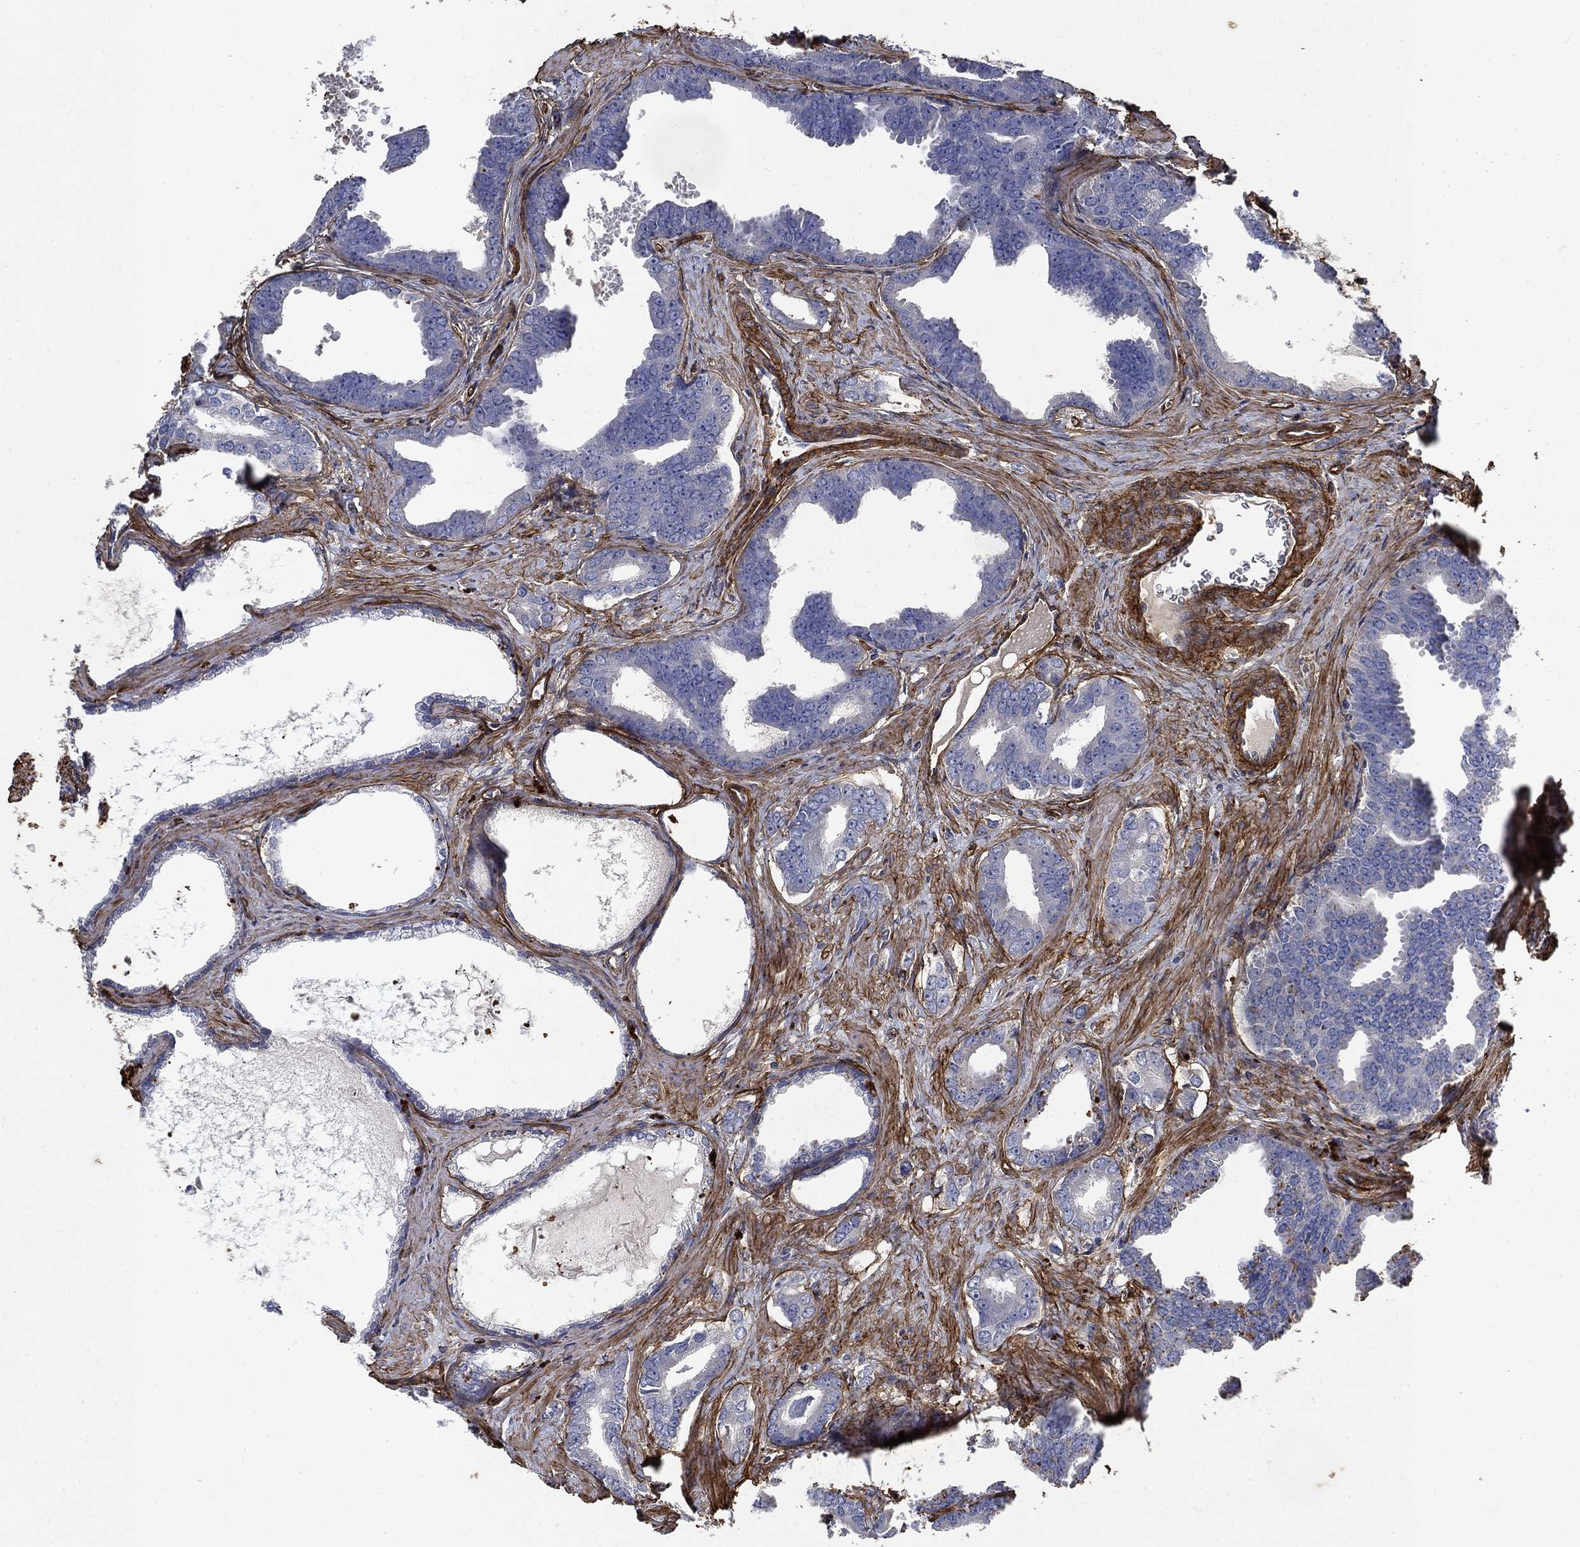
{"staining": {"intensity": "negative", "quantity": "none", "location": "none"}, "tissue": "prostate cancer", "cell_type": "Tumor cells", "image_type": "cancer", "snomed": [{"axis": "morphology", "description": "Adenocarcinoma, NOS"}, {"axis": "topography", "description": "Prostate"}], "caption": "High power microscopy image of an immunohistochemistry histopathology image of prostate adenocarcinoma, revealing no significant expression in tumor cells.", "gene": "COL4A2", "patient": {"sex": "male", "age": 66}}